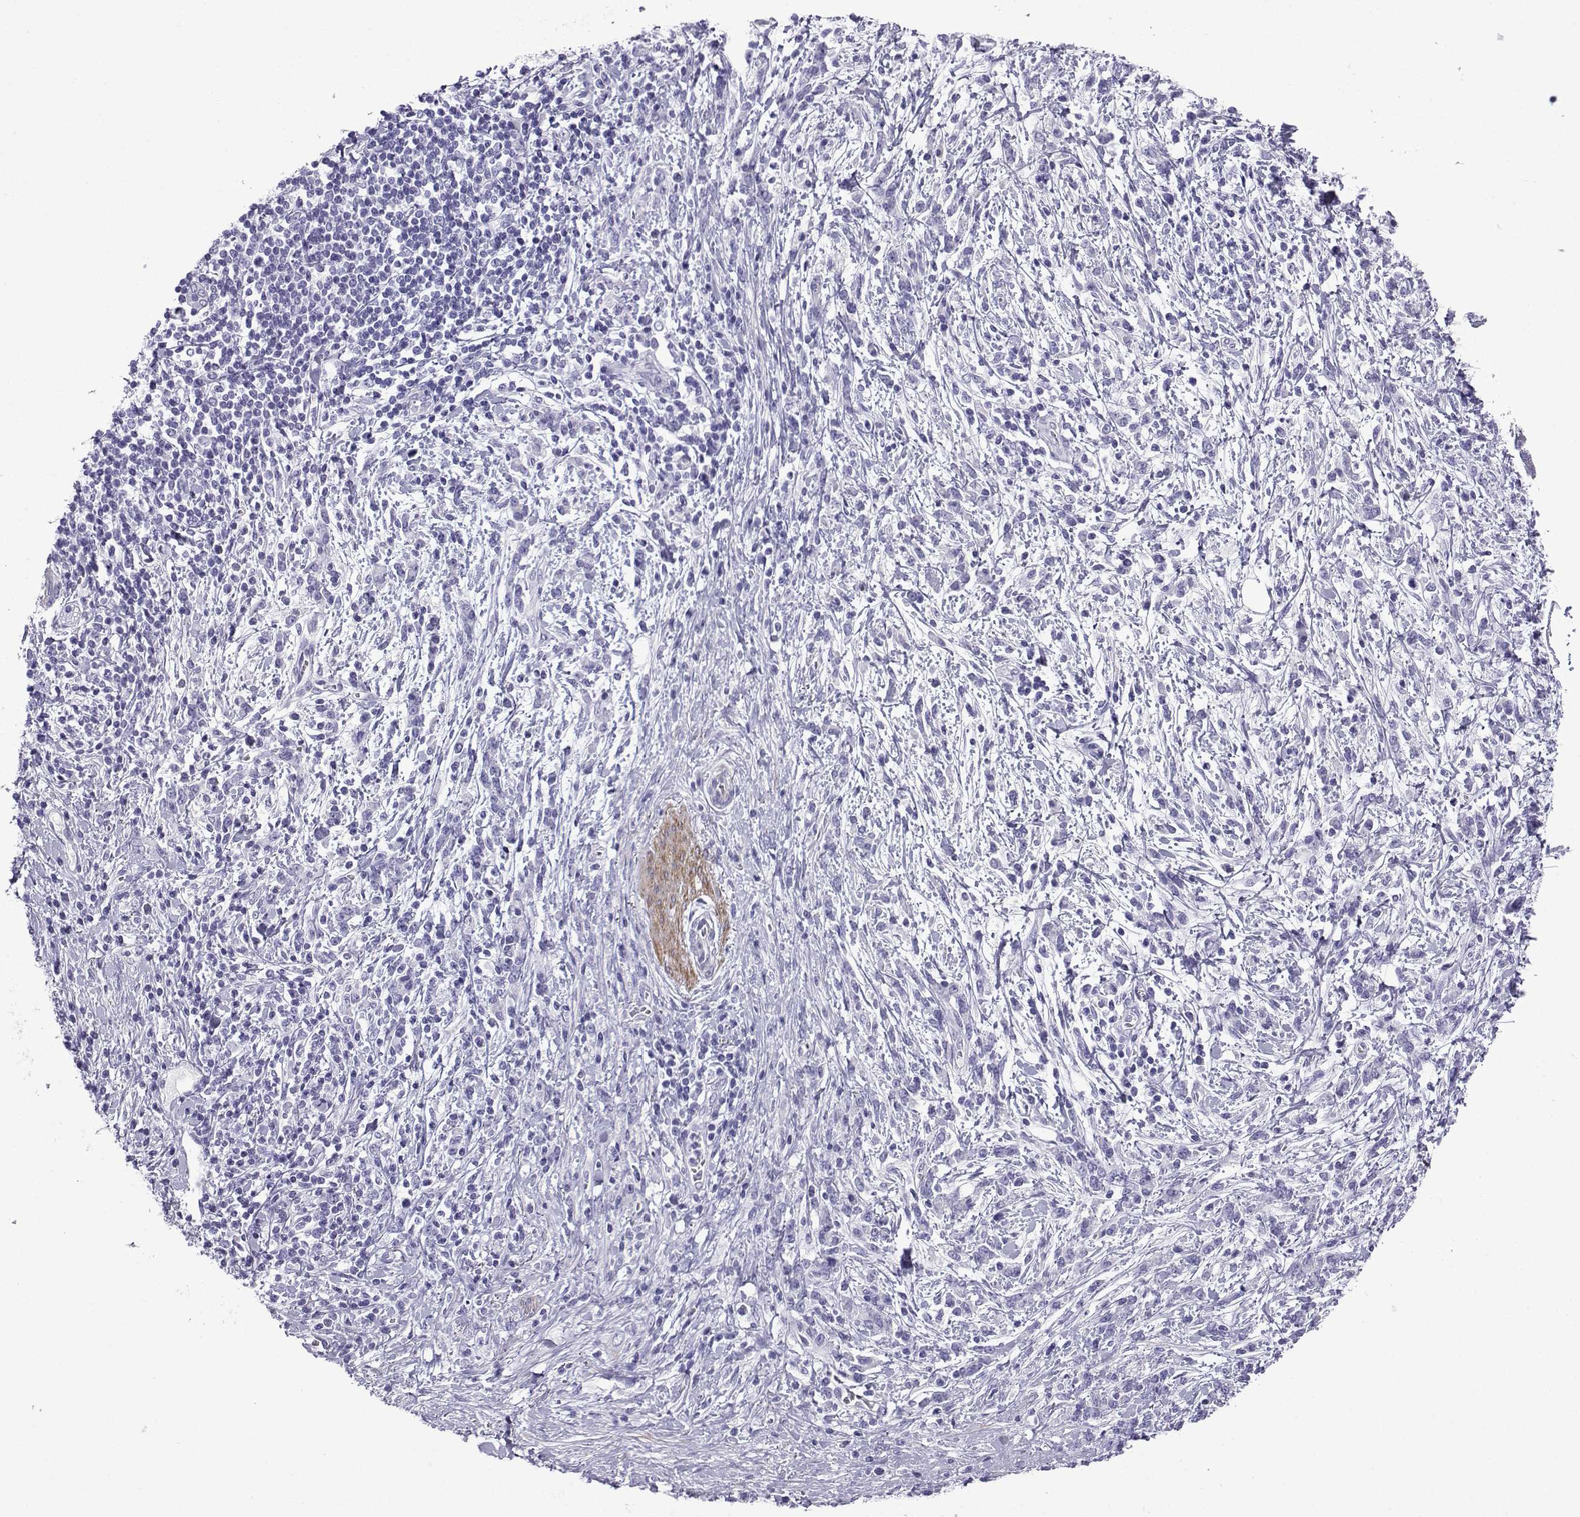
{"staining": {"intensity": "negative", "quantity": "none", "location": "none"}, "tissue": "stomach cancer", "cell_type": "Tumor cells", "image_type": "cancer", "snomed": [{"axis": "morphology", "description": "Adenocarcinoma, NOS"}, {"axis": "topography", "description": "Stomach"}], "caption": "High power microscopy photomicrograph of an immunohistochemistry (IHC) photomicrograph of stomach cancer (adenocarcinoma), revealing no significant expression in tumor cells.", "gene": "KCNF1", "patient": {"sex": "female", "age": 57}}